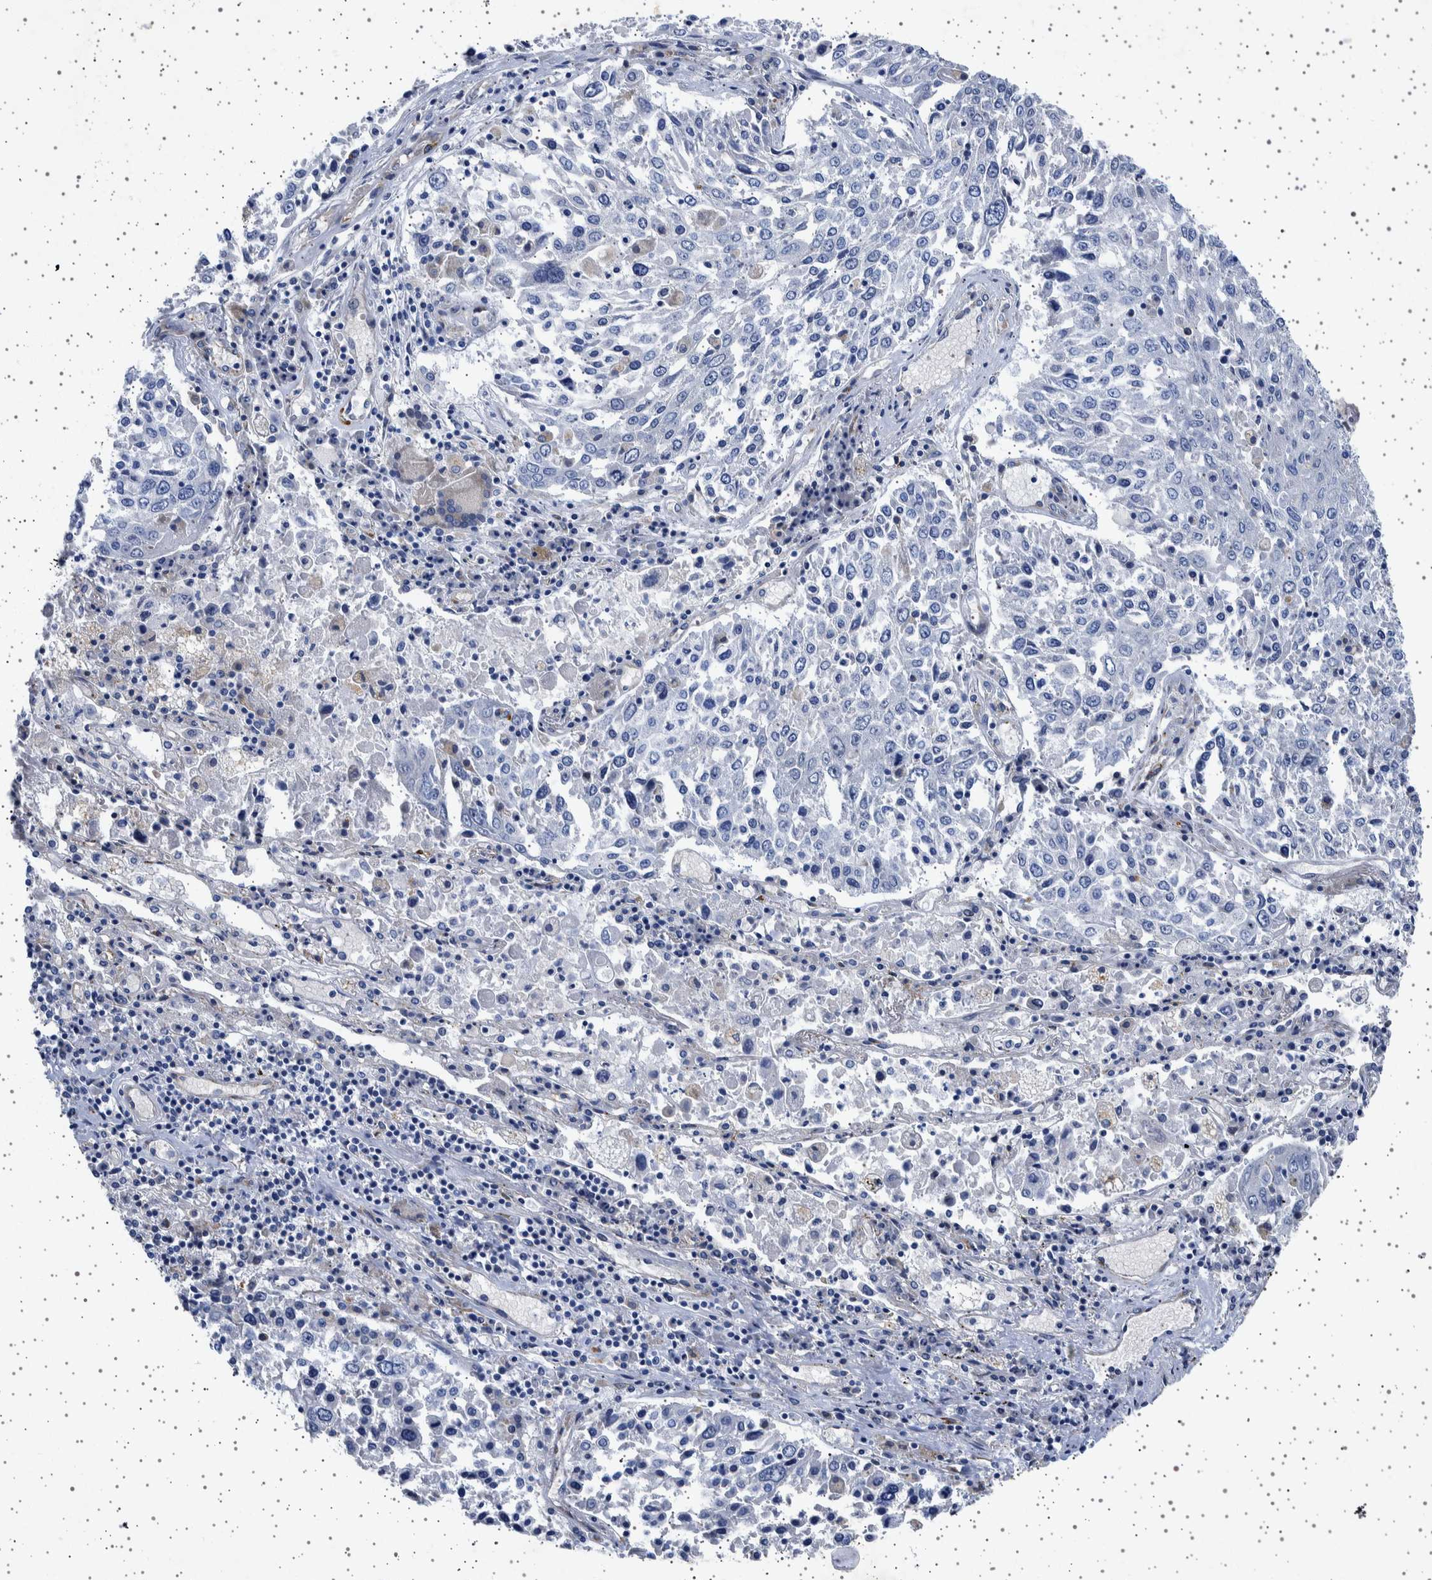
{"staining": {"intensity": "negative", "quantity": "none", "location": "none"}, "tissue": "lung cancer", "cell_type": "Tumor cells", "image_type": "cancer", "snomed": [{"axis": "morphology", "description": "Squamous cell carcinoma, NOS"}, {"axis": "topography", "description": "Lung"}], "caption": "Immunohistochemical staining of human lung cancer (squamous cell carcinoma) shows no significant expression in tumor cells. (DAB immunohistochemistry, high magnification).", "gene": "SEPTIN4", "patient": {"sex": "male", "age": 65}}